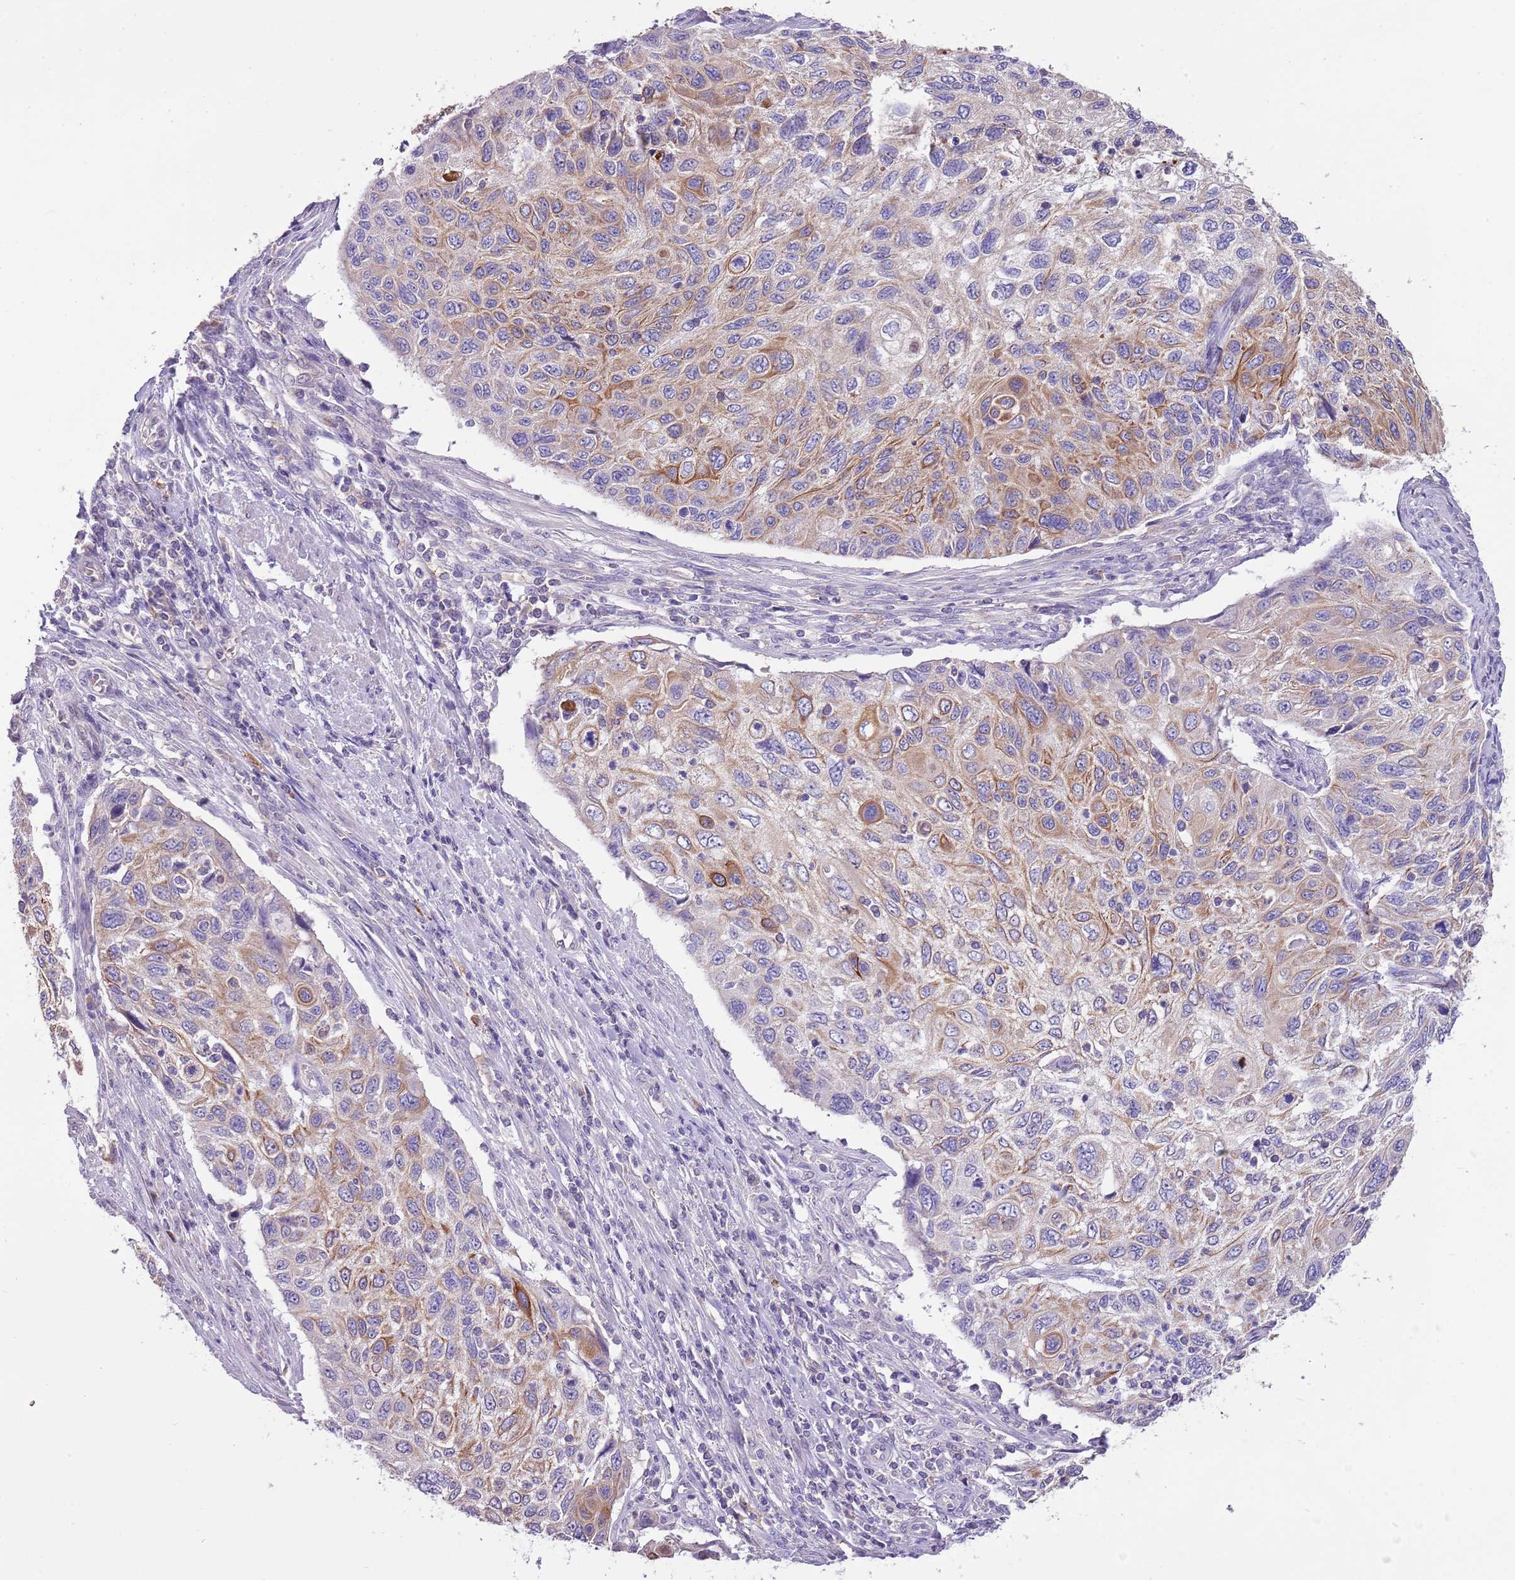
{"staining": {"intensity": "moderate", "quantity": "25%-75%", "location": "cytoplasmic/membranous"}, "tissue": "cervical cancer", "cell_type": "Tumor cells", "image_type": "cancer", "snomed": [{"axis": "morphology", "description": "Squamous cell carcinoma, NOS"}, {"axis": "topography", "description": "Cervix"}], "caption": "High-magnification brightfield microscopy of squamous cell carcinoma (cervical) stained with DAB (brown) and counterstained with hematoxylin (blue). tumor cells exhibit moderate cytoplasmic/membranous expression is appreciated in approximately25%-75% of cells. The staining was performed using DAB (3,3'-diaminobenzidine) to visualize the protein expression in brown, while the nuclei were stained in blue with hematoxylin (Magnification: 20x).", "gene": "HES3", "patient": {"sex": "female", "age": 70}}